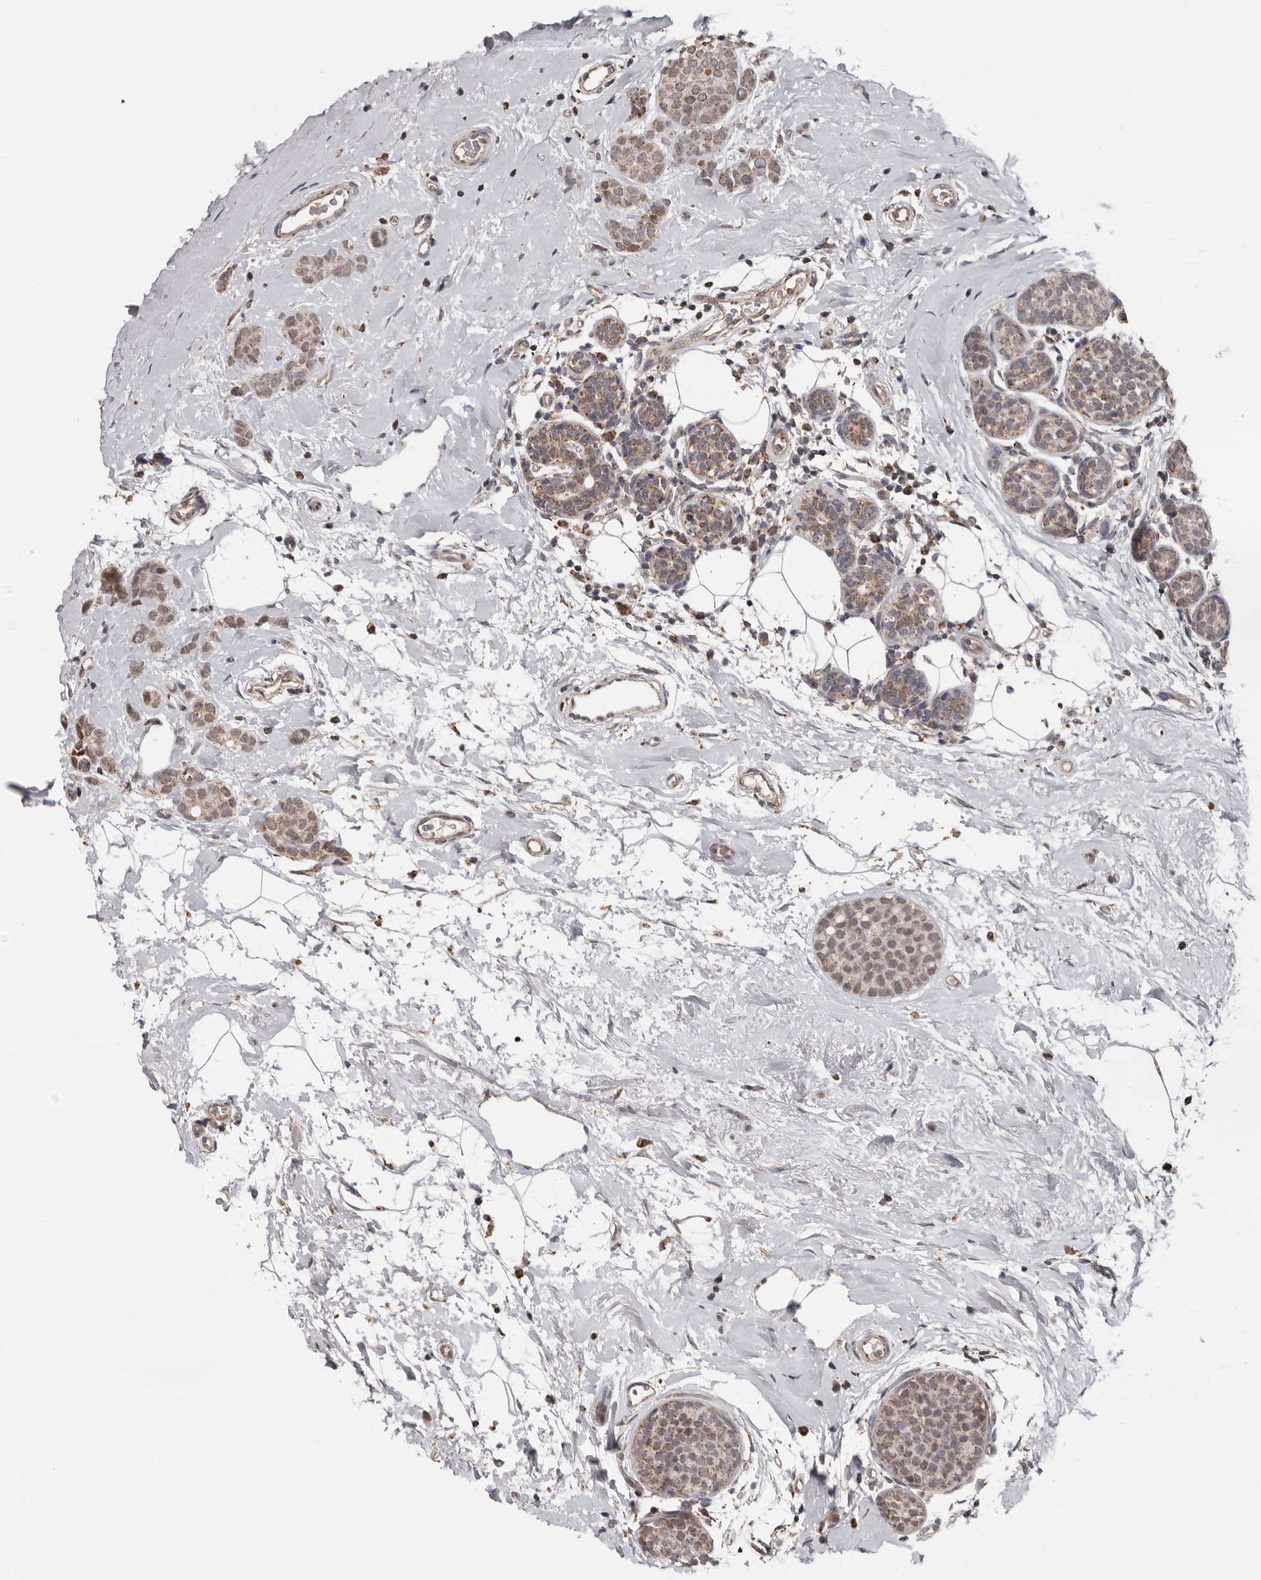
{"staining": {"intensity": "moderate", "quantity": ">75%", "location": "cytoplasmic/membranous"}, "tissue": "breast cancer", "cell_type": "Tumor cells", "image_type": "cancer", "snomed": [{"axis": "morphology", "description": "Lobular carcinoma, in situ"}, {"axis": "morphology", "description": "Lobular carcinoma"}, {"axis": "topography", "description": "Breast"}], "caption": "Protein expression analysis of human breast lobular carcinoma in situ reveals moderate cytoplasmic/membranous positivity in about >75% of tumor cells. The staining was performed using DAB to visualize the protein expression in brown, while the nuclei were stained in blue with hematoxylin (Magnification: 20x).", "gene": "MOGAT2", "patient": {"sex": "female", "age": 41}}